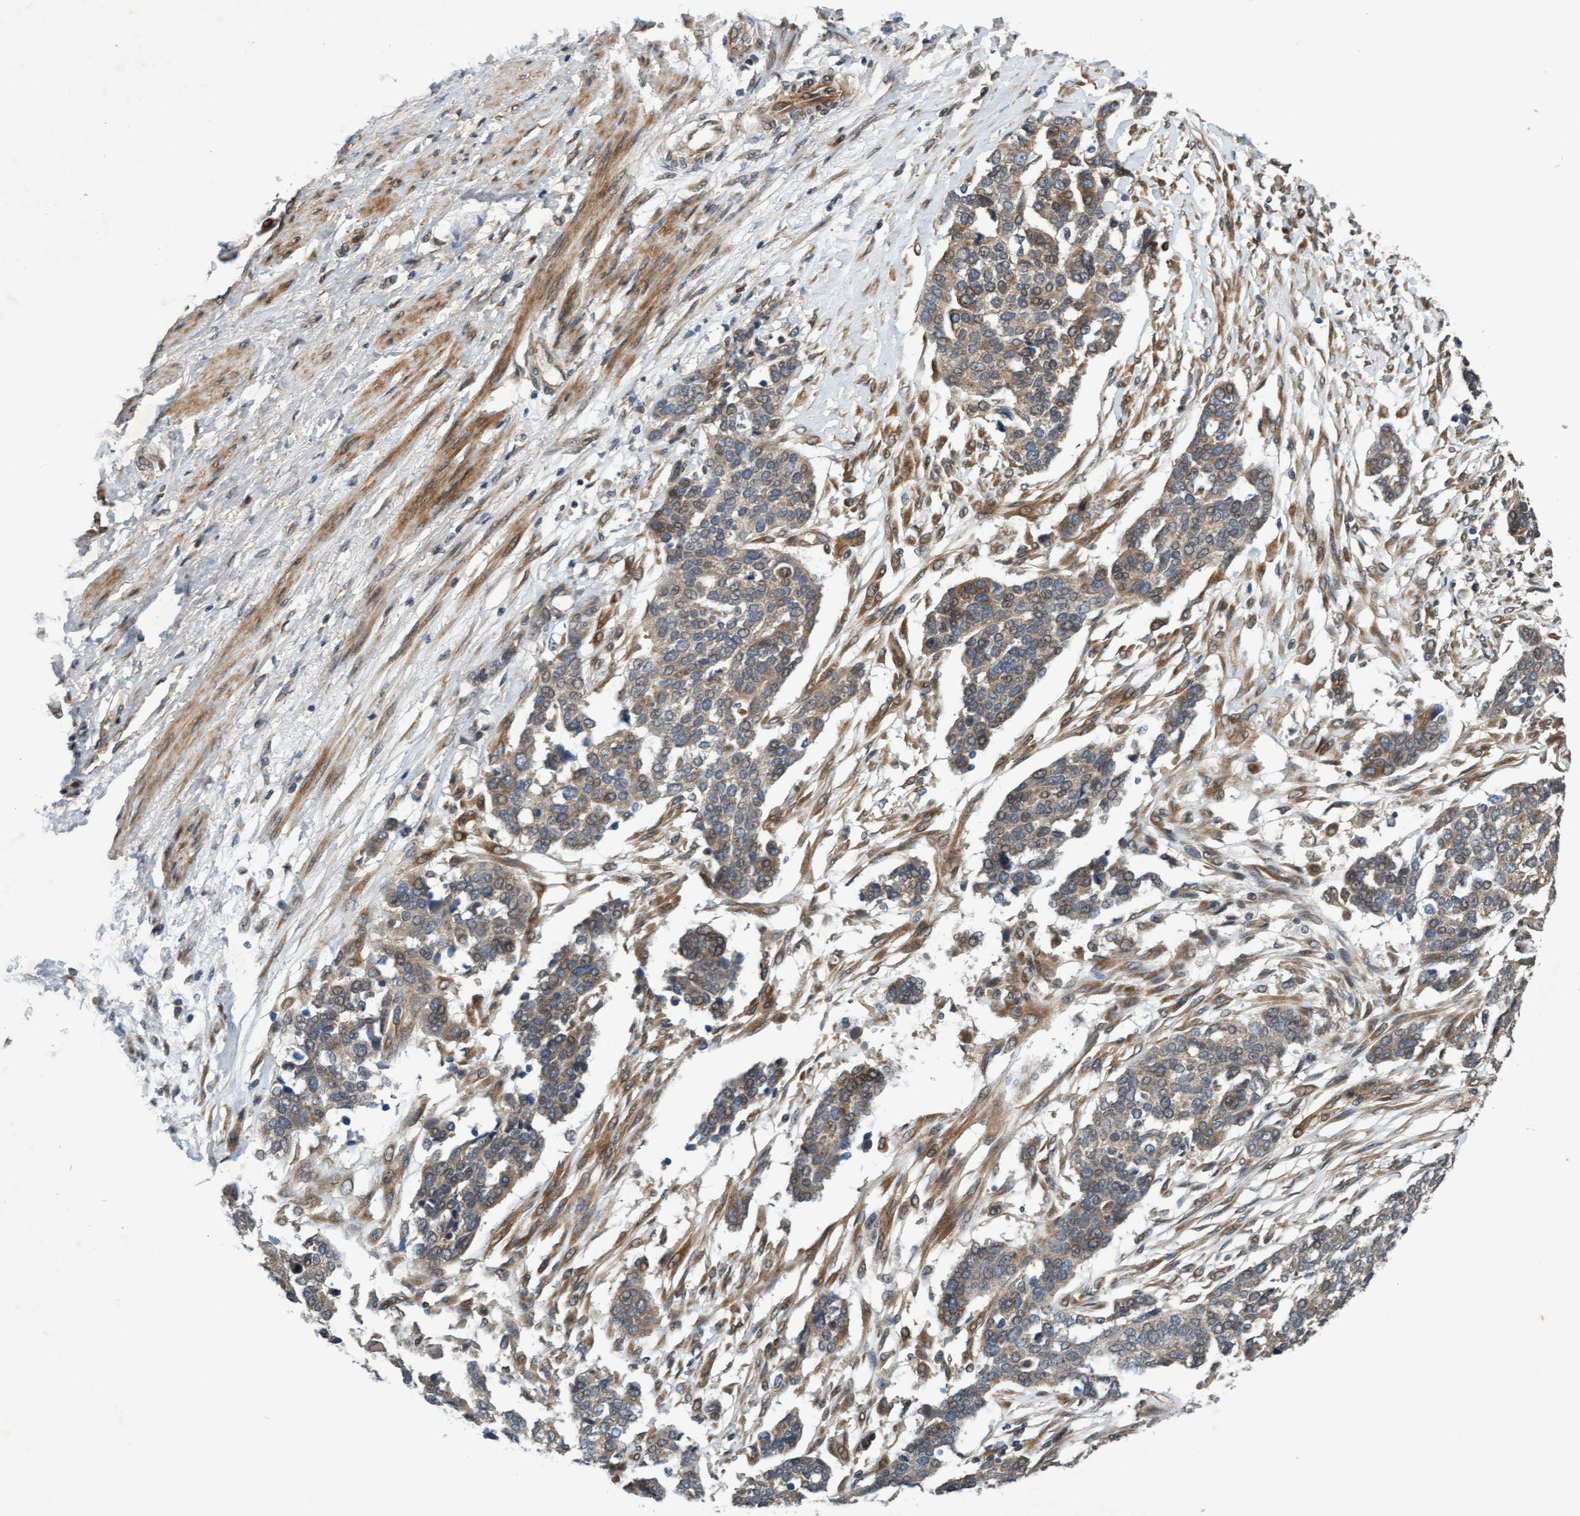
{"staining": {"intensity": "weak", "quantity": ">75%", "location": "cytoplasmic/membranous"}, "tissue": "ovarian cancer", "cell_type": "Tumor cells", "image_type": "cancer", "snomed": [{"axis": "morphology", "description": "Cystadenocarcinoma, serous, NOS"}, {"axis": "topography", "description": "Ovary"}], "caption": "A high-resolution histopathology image shows IHC staining of serous cystadenocarcinoma (ovarian), which reveals weak cytoplasmic/membranous expression in about >75% of tumor cells. (DAB (3,3'-diaminobenzidine) IHC with brightfield microscopy, high magnification).", "gene": "MLXIP", "patient": {"sex": "female", "age": 44}}